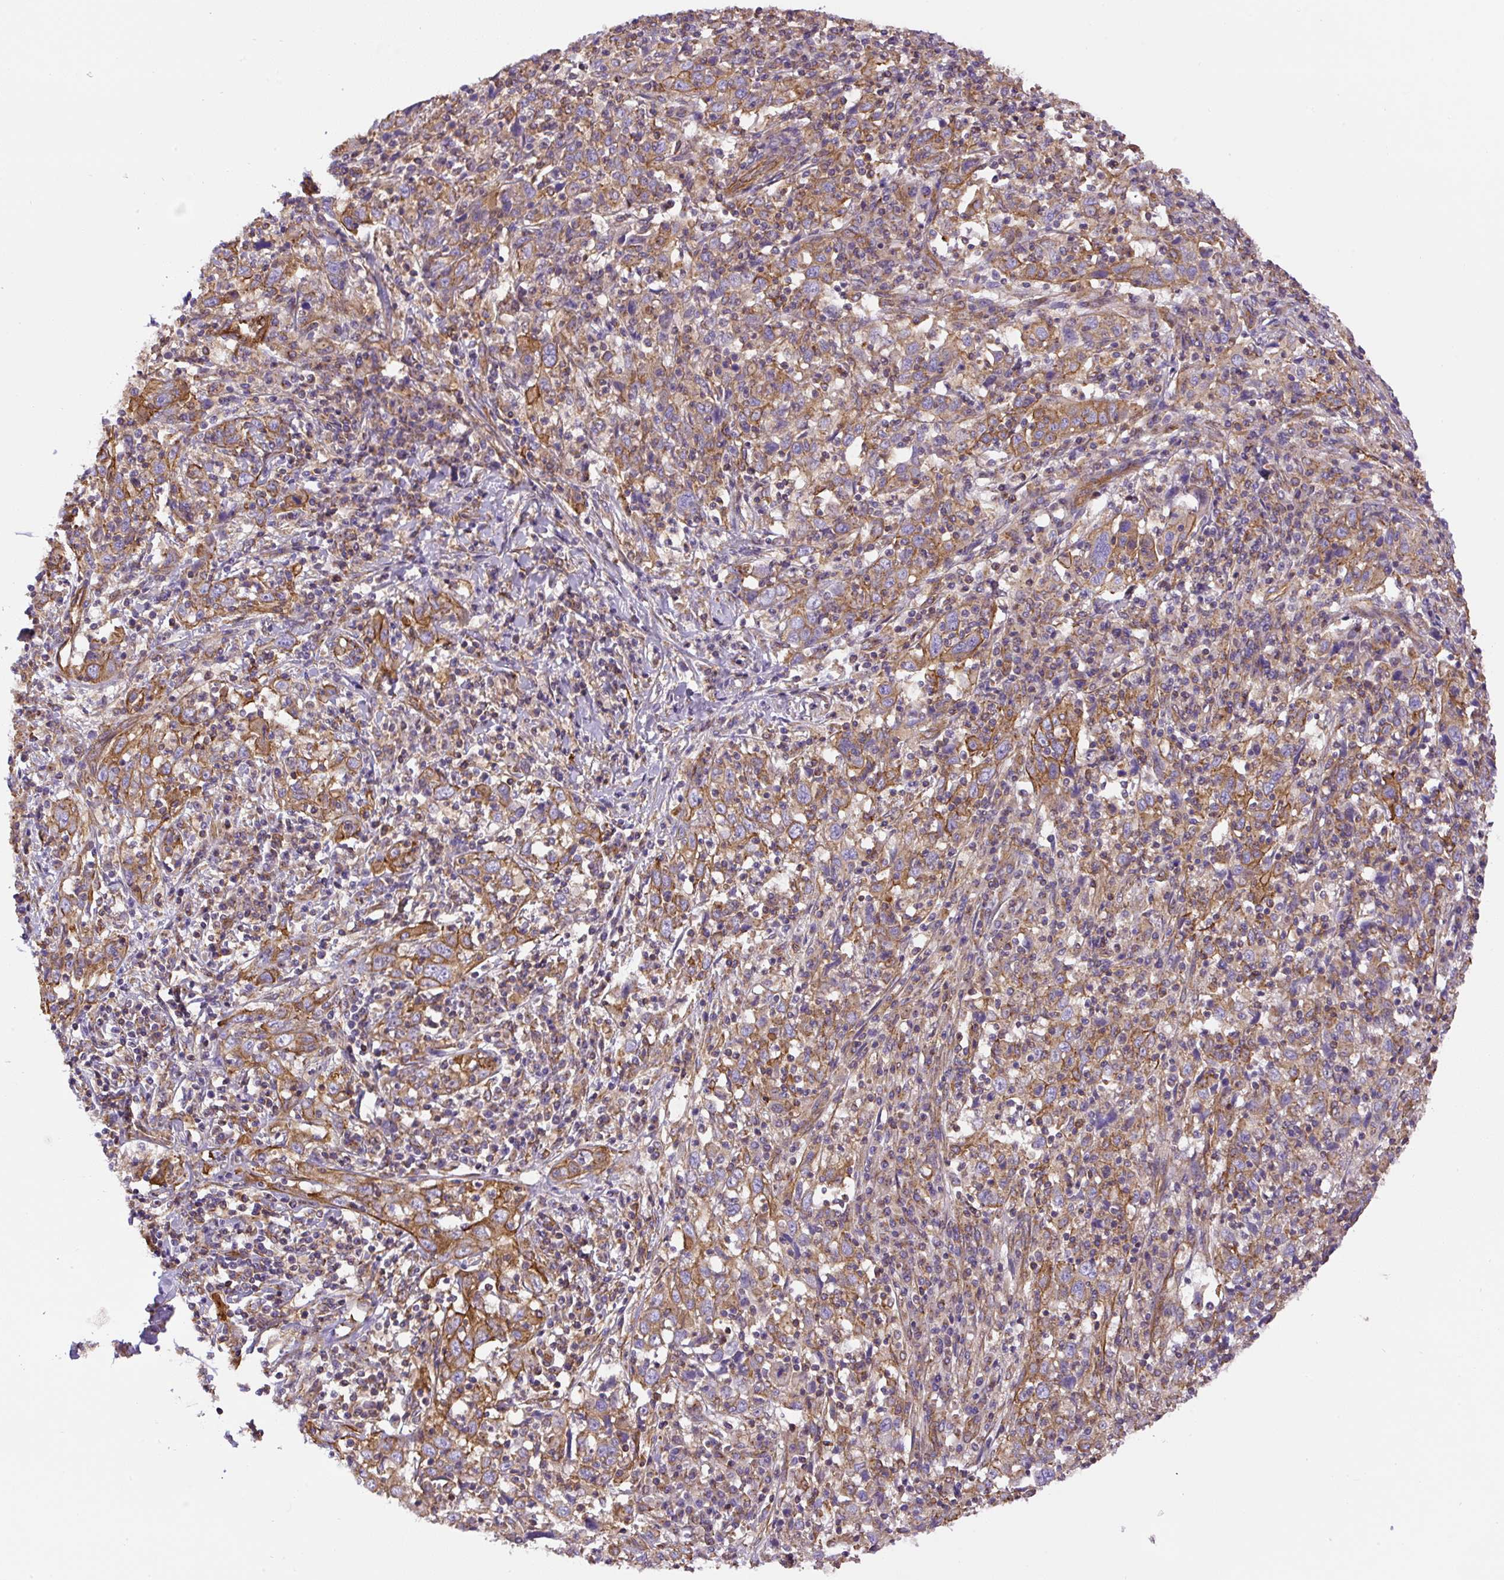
{"staining": {"intensity": "moderate", "quantity": ">75%", "location": "cytoplasmic/membranous"}, "tissue": "cervical cancer", "cell_type": "Tumor cells", "image_type": "cancer", "snomed": [{"axis": "morphology", "description": "Squamous cell carcinoma, NOS"}, {"axis": "topography", "description": "Cervix"}], "caption": "IHC staining of cervical cancer, which displays medium levels of moderate cytoplasmic/membranous positivity in about >75% of tumor cells indicating moderate cytoplasmic/membranous protein expression. The staining was performed using DAB (3,3'-diaminobenzidine) (brown) for protein detection and nuclei were counterstained in hematoxylin (blue).", "gene": "DCTN1", "patient": {"sex": "female", "age": 46}}